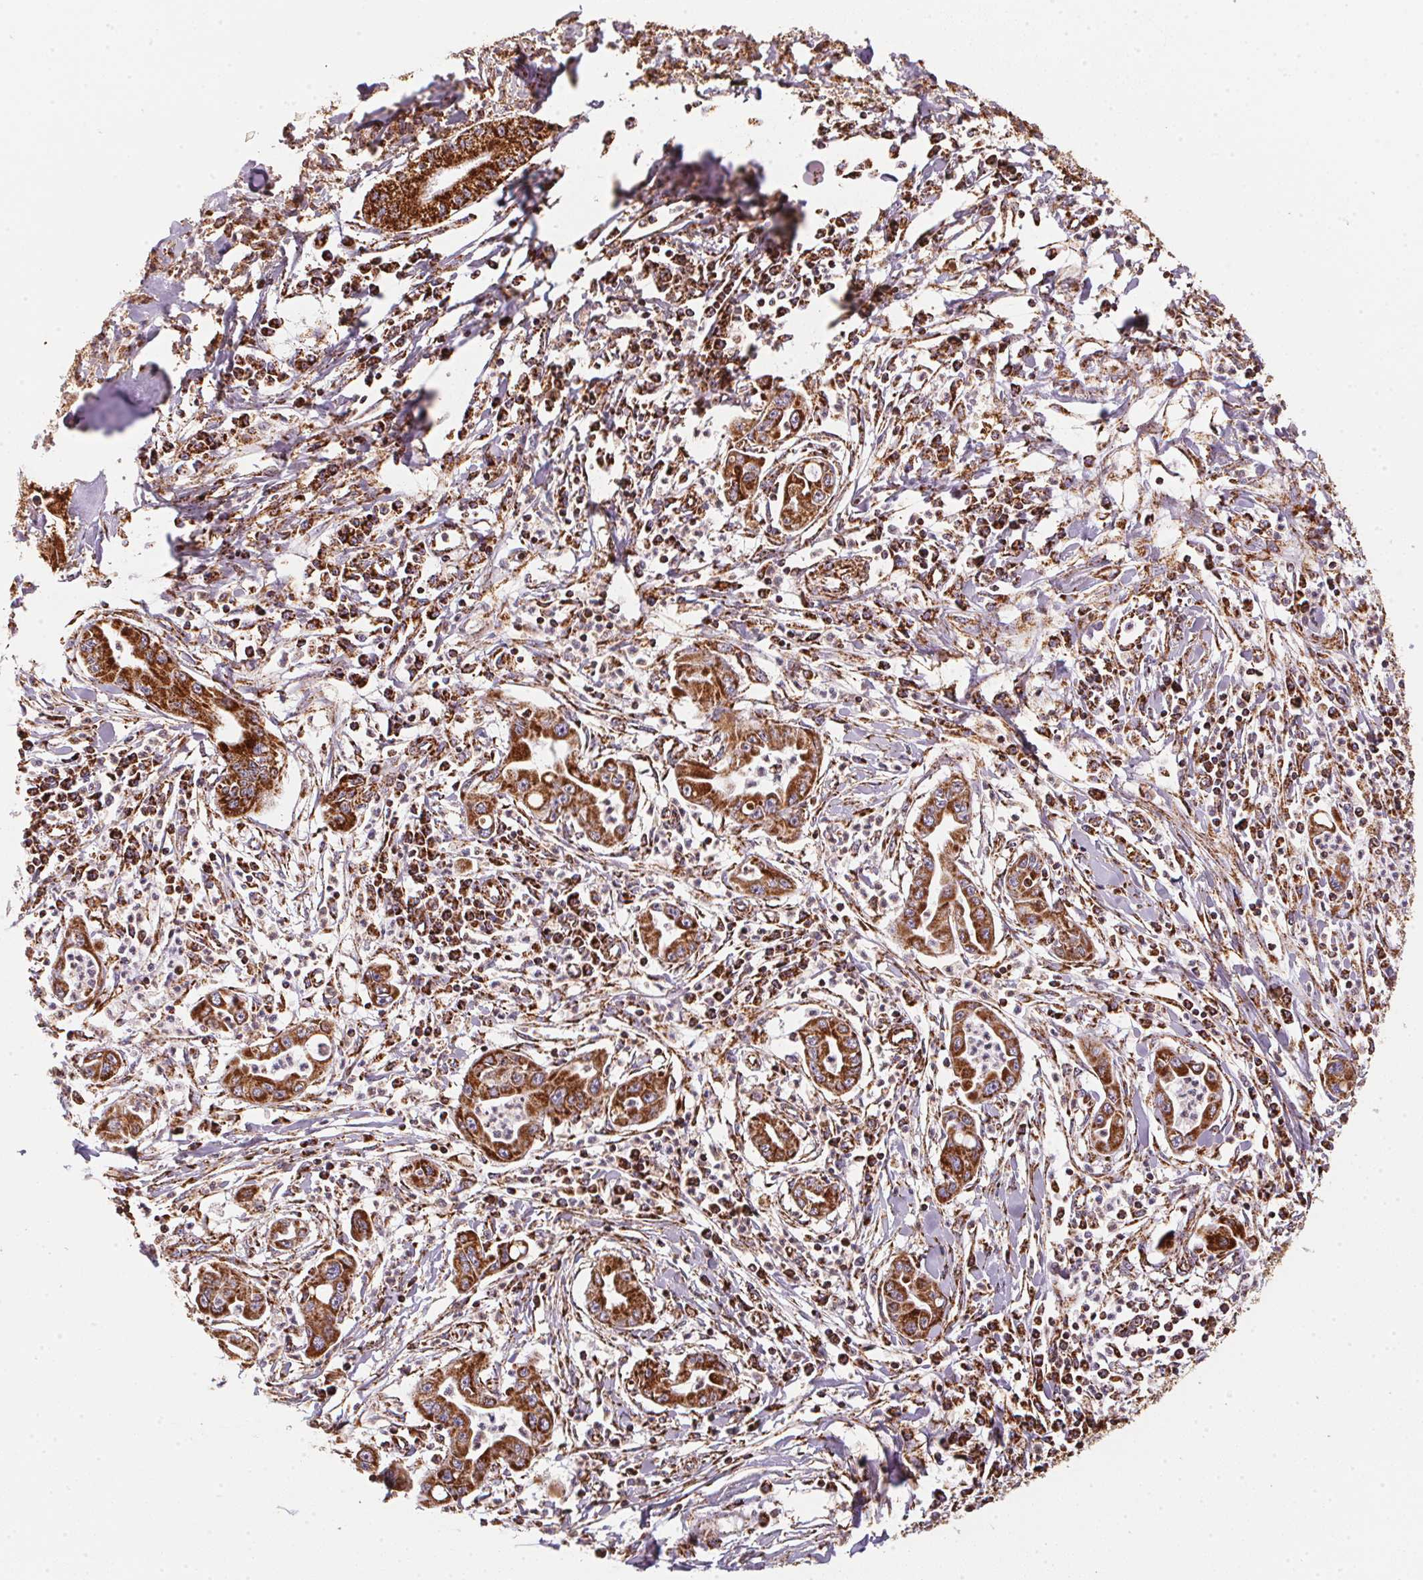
{"staining": {"intensity": "strong", "quantity": ">75%", "location": "cytoplasmic/membranous"}, "tissue": "pancreatic cancer", "cell_type": "Tumor cells", "image_type": "cancer", "snomed": [{"axis": "morphology", "description": "Adenocarcinoma, NOS"}, {"axis": "topography", "description": "Pancreas"}], "caption": "The immunohistochemical stain shows strong cytoplasmic/membranous expression in tumor cells of adenocarcinoma (pancreatic) tissue.", "gene": "NDUFS2", "patient": {"sex": "male", "age": 72}}